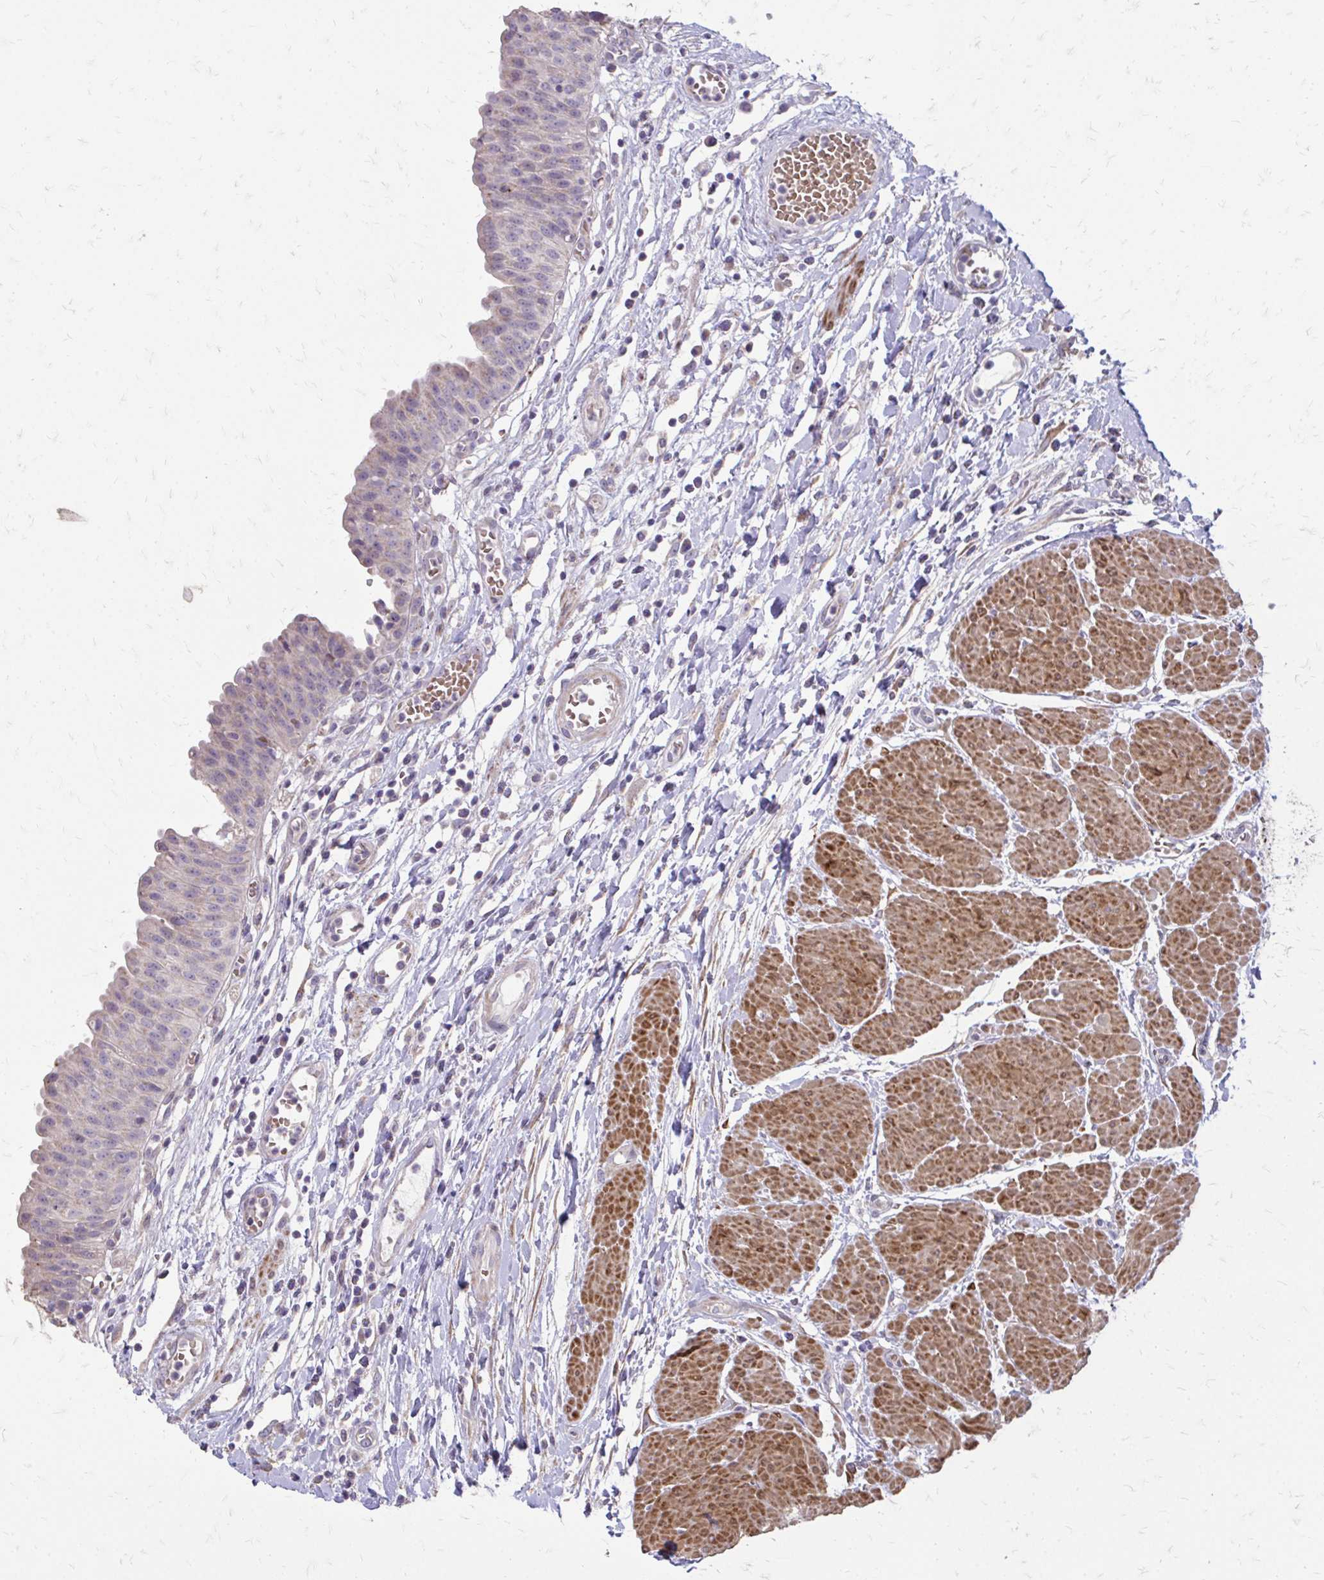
{"staining": {"intensity": "negative", "quantity": "none", "location": "none"}, "tissue": "urinary bladder", "cell_type": "Urothelial cells", "image_type": "normal", "snomed": [{"axis": "morphology", "description": "Normal tissue, NOS"}, {"axis": "topography", "description": "Urinary bladder"}], "caption": "DAB (3,3'-diaminobenzidine) immunohistochemical staining of normal human urinary bladder reveals no significant staining in urothelial cells. (Immunohistochemistry, brightfield microscopy, high magnification).", "gene": "MYORG", "patient": {"sex": "male", "age": 64}}